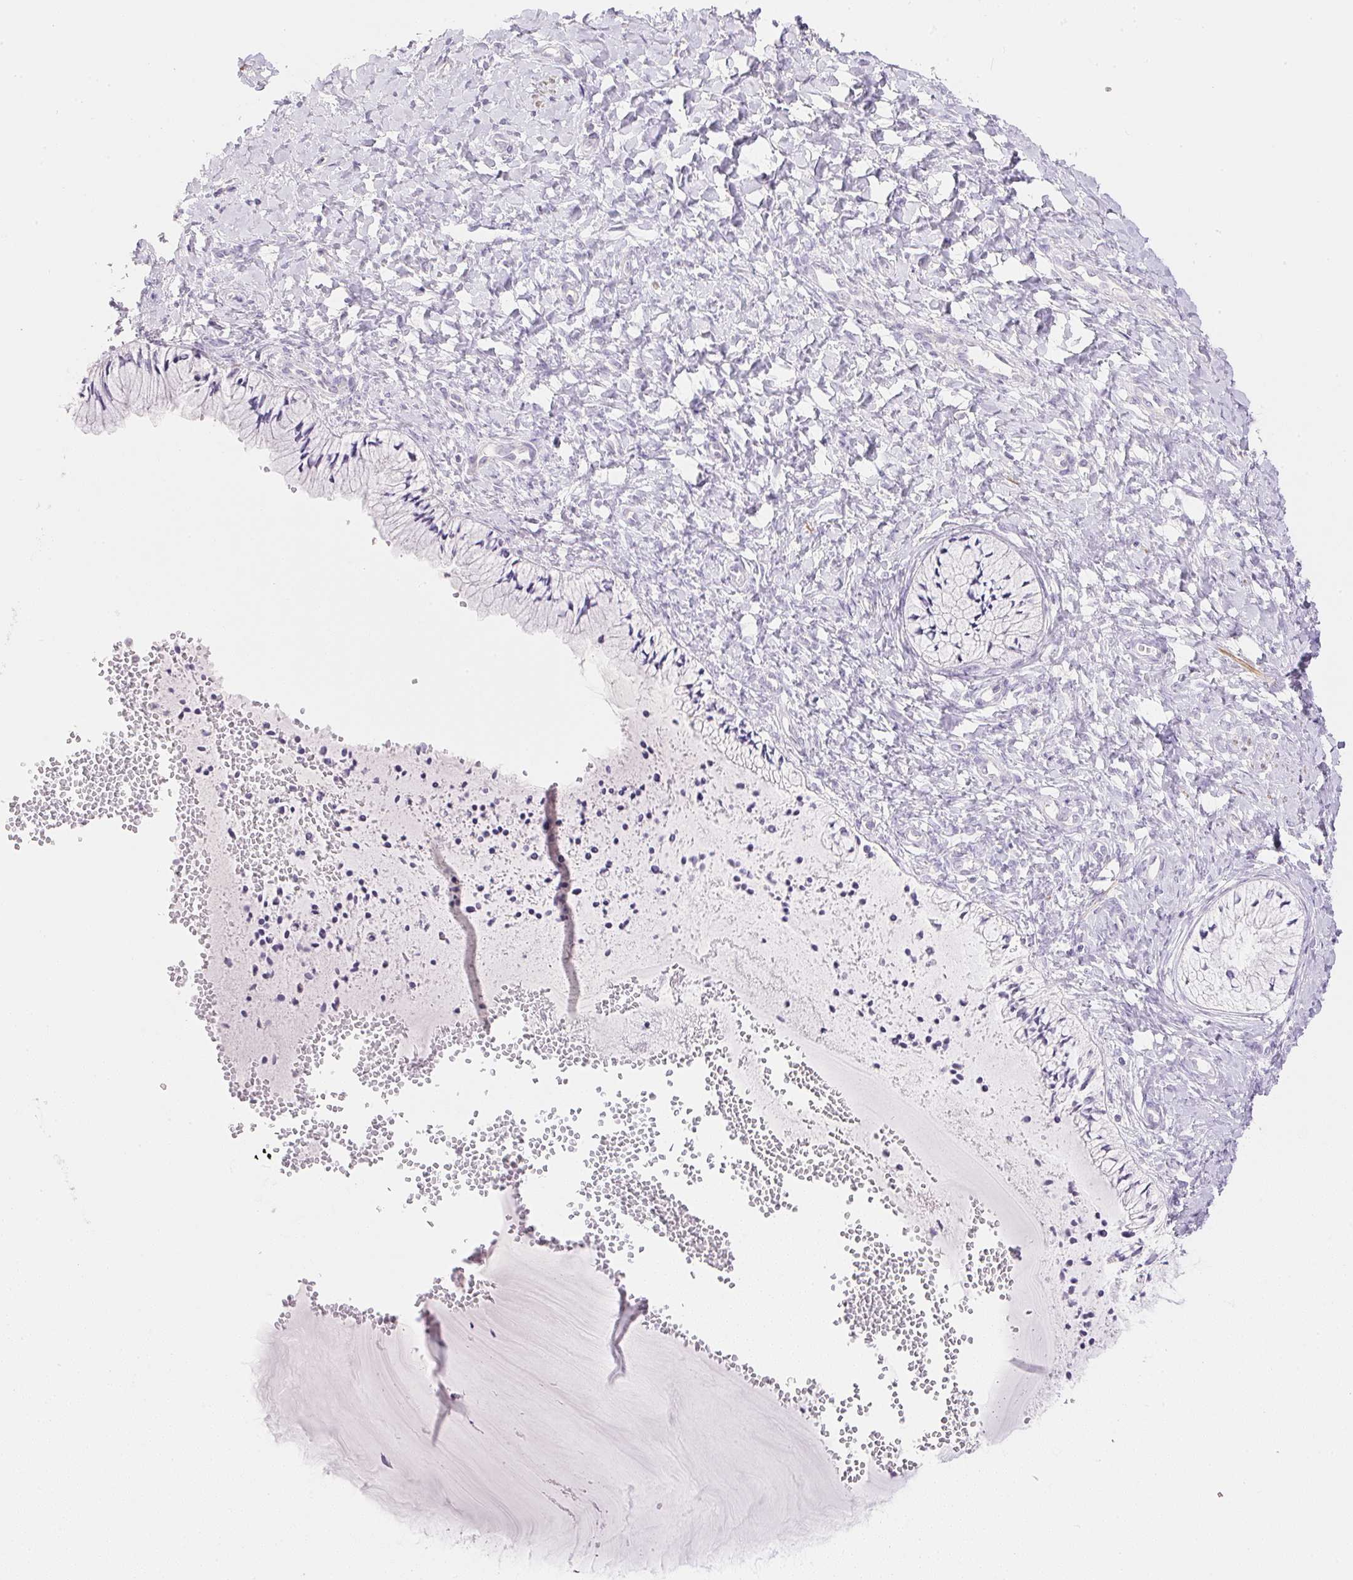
{"staining": {"intensity": "negative", "quantity": "none", "location": "none"}, "tissue": "cervix", "cell_type": "Glandular cells", "image_type": "normal", "snomed": [{"axis": "morphology", "description": "Normal tissue, NOS"}, {"axis": "topography", "description": "Cervix"}], "caption": "Protein analysis of unremarkable cervix exhibits no significant staining in glandular cells.", "gene": "KCNE2", "patient": {"sex": "female", "age": 37}}